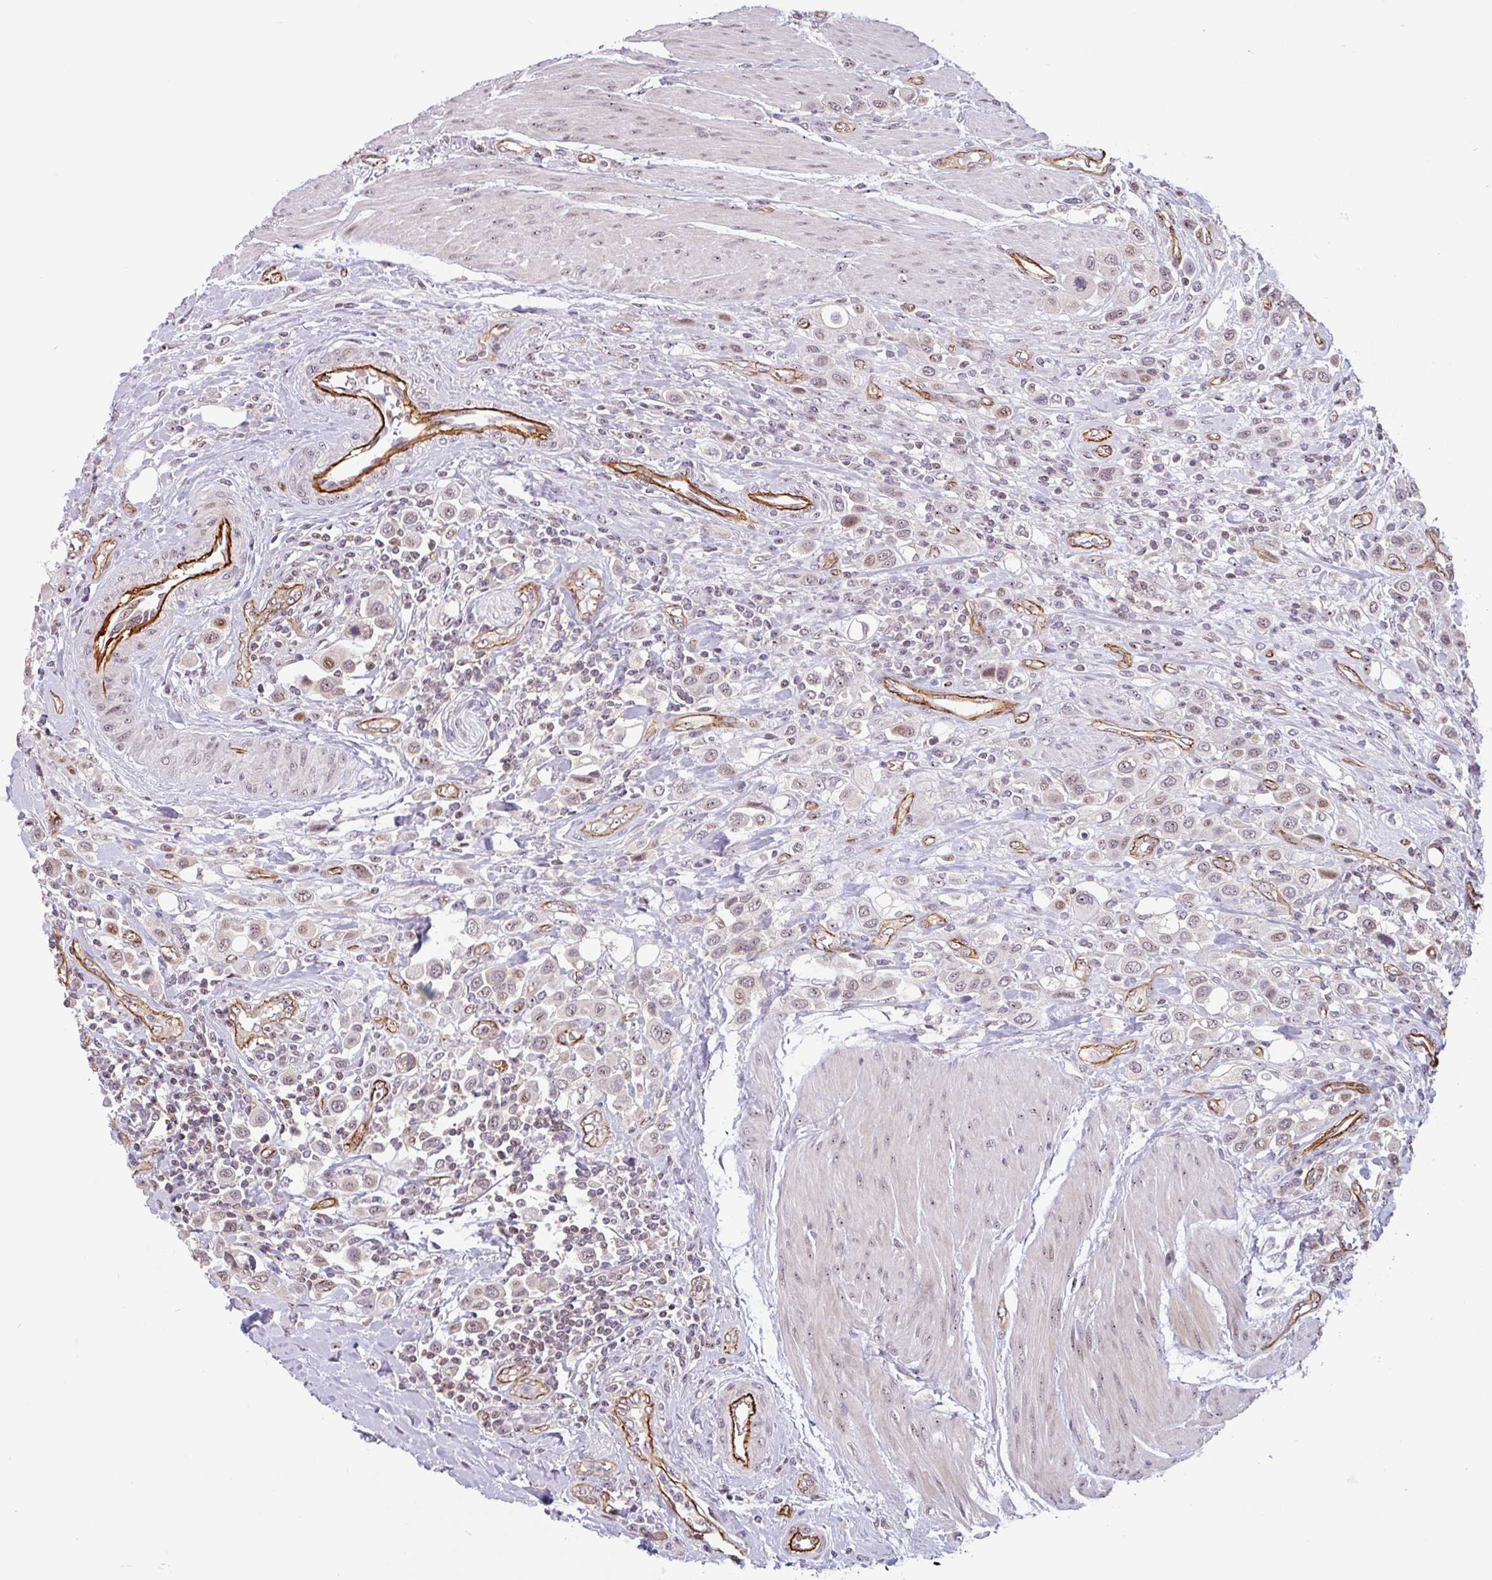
{"staining": {"intensity": "weak", "quantity": ">75%", "location": "nuclear"}, "tissue": "urothelial cancer", "cell_type": "Tumor cells", "image_type": "cancer", "snomed": [{"axis": "morphology", "description": "Urothelial carcinoma, High grade"}, {"axis": "topography", "description": "Urinary bladder"}], "caption": "Weak nuclear protein positivity is identified in approximately >75% of tumor cells in urothelial cancer.", "gene": "ZNF689", "patient": {"sex": "male", "age": 50}}